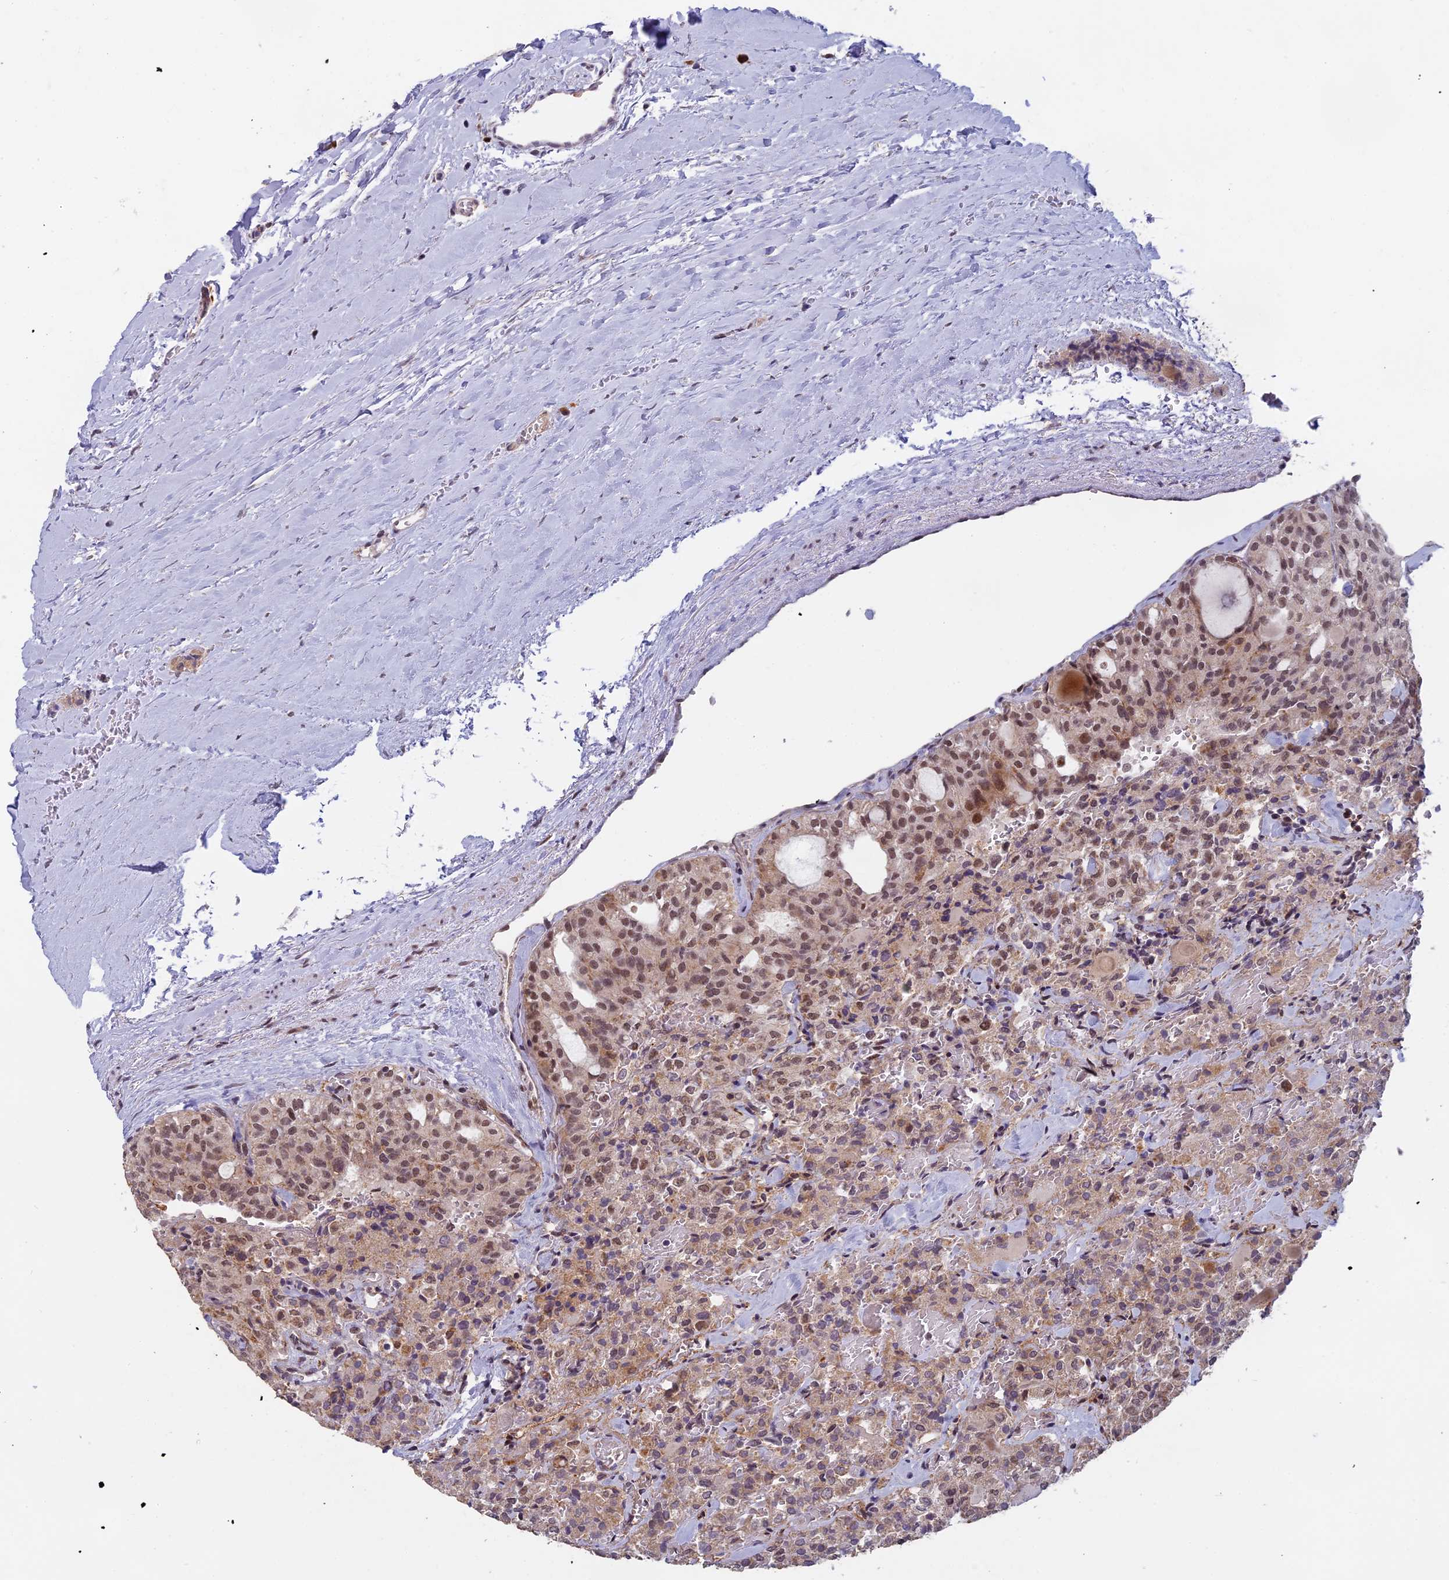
{"staining": {"intensity": "moderate", "quantity": ">75%", "location": "cytoplasmic/membranous,nuclear"}, "tissue": "thyroid cancer", "cell_type": "Tumor cells", "image_type": "cancer", "snomed": [{"axis": "morphology", "description": "Follicular adenoma carcinoma, NOS"}, {"axis": "topography", "description": "Thyroid gland"}], "caption": "Human thyroid cancer stained with a protein marker exhibits moderate staining in tumor cells.", "gene": "MORF4L1", "patient": {"sex": "male", "age": 75}}